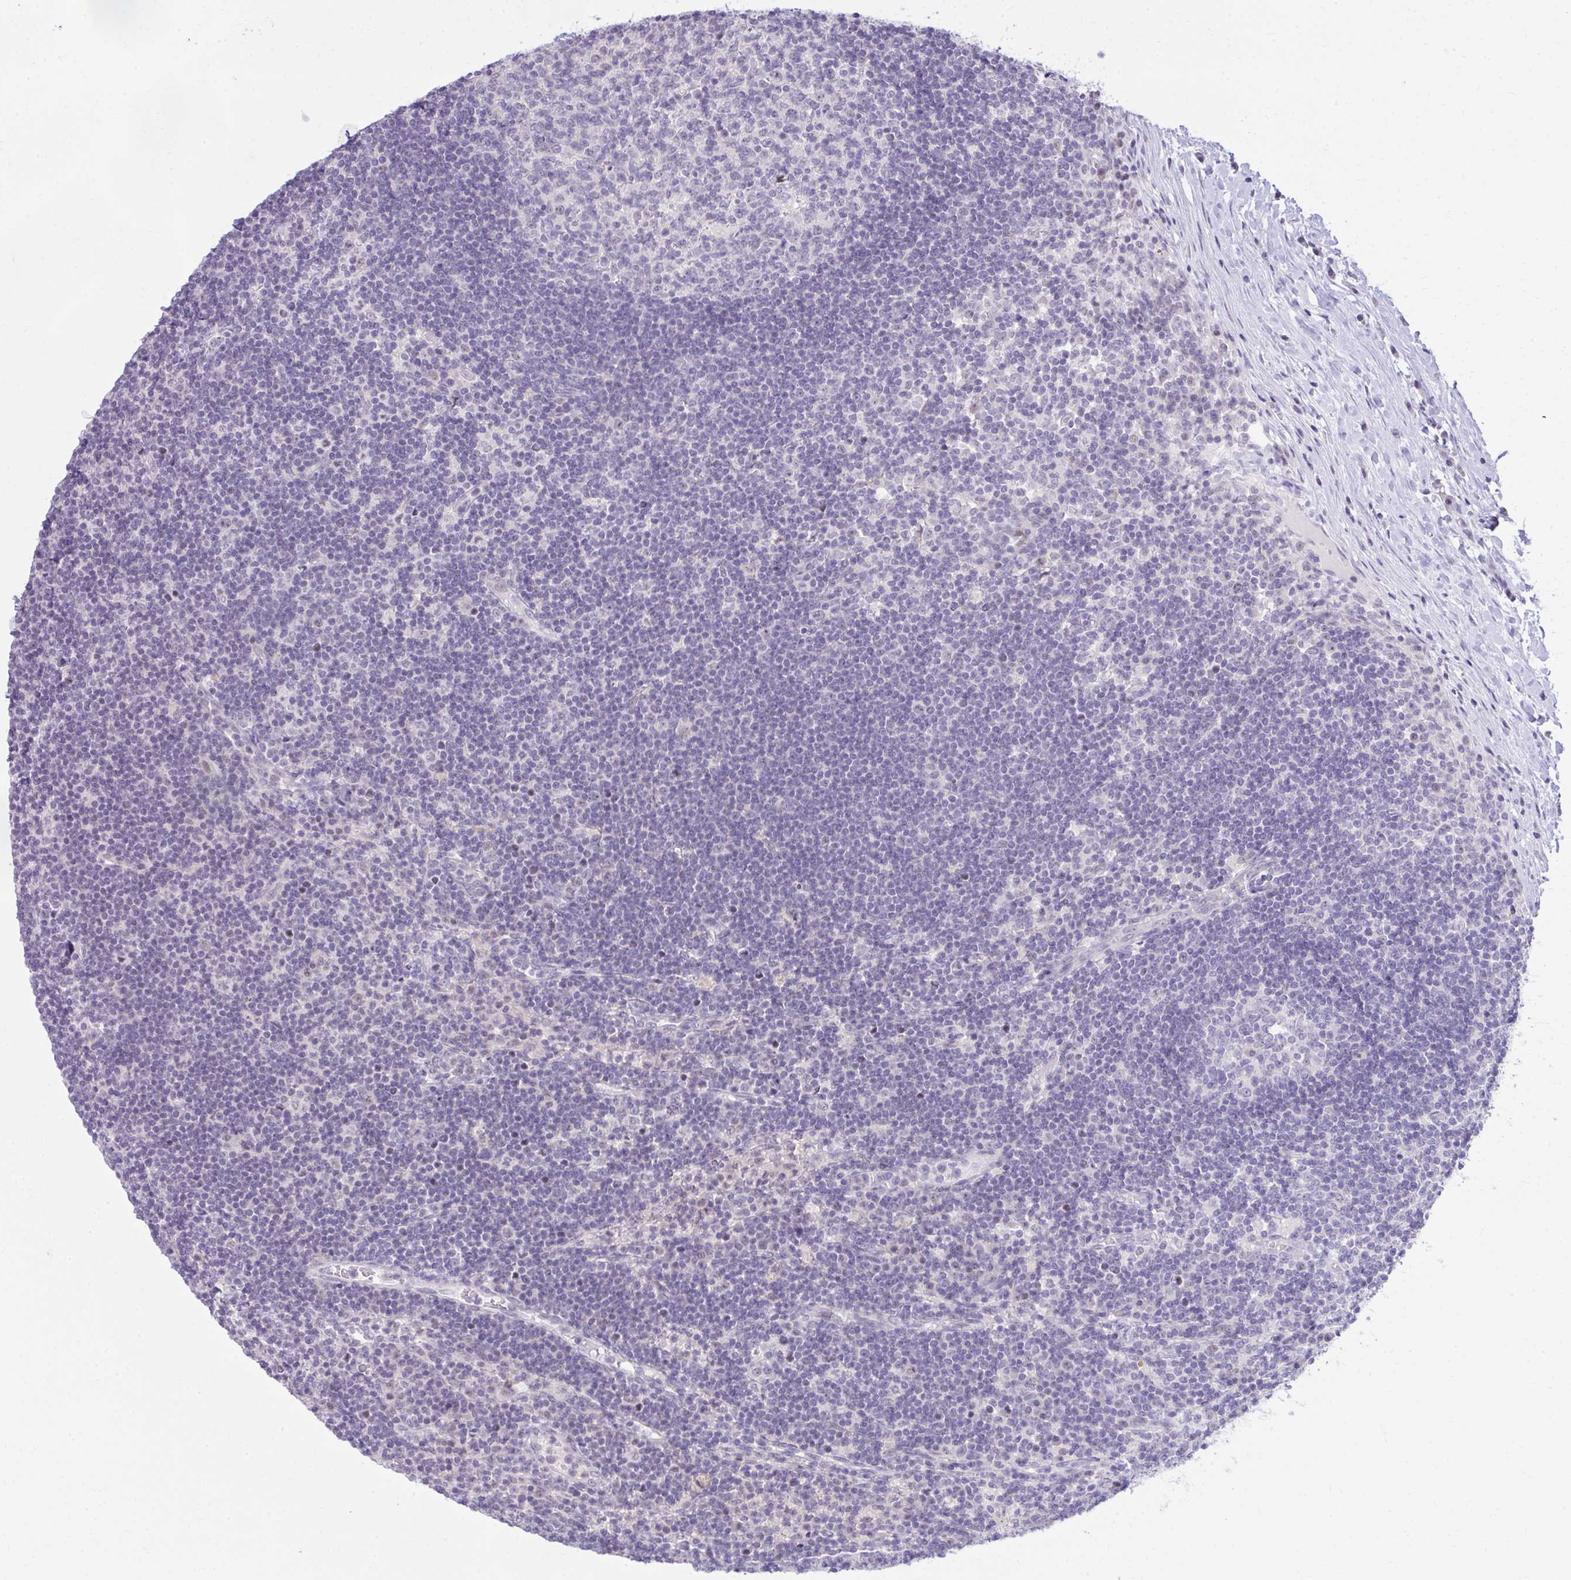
{"staining": {"intensity": "negative", "quantity": "none", "location": "none"}, "tissue": "lymph node", "cell_type": "Germinal center cells", "image_type": "normal", "snomed": [{"axis": "morphology", "description": "Normal tissue, NOS"}, {"axis": "topography", "description": "Lymph node"}], "caption": "DAB immunohistochemical staining of unremarkable human lymph node displays no significant expression in germinal center cells.", "gene": "EID3", "patient": {"sex": "male", "age": 67}}